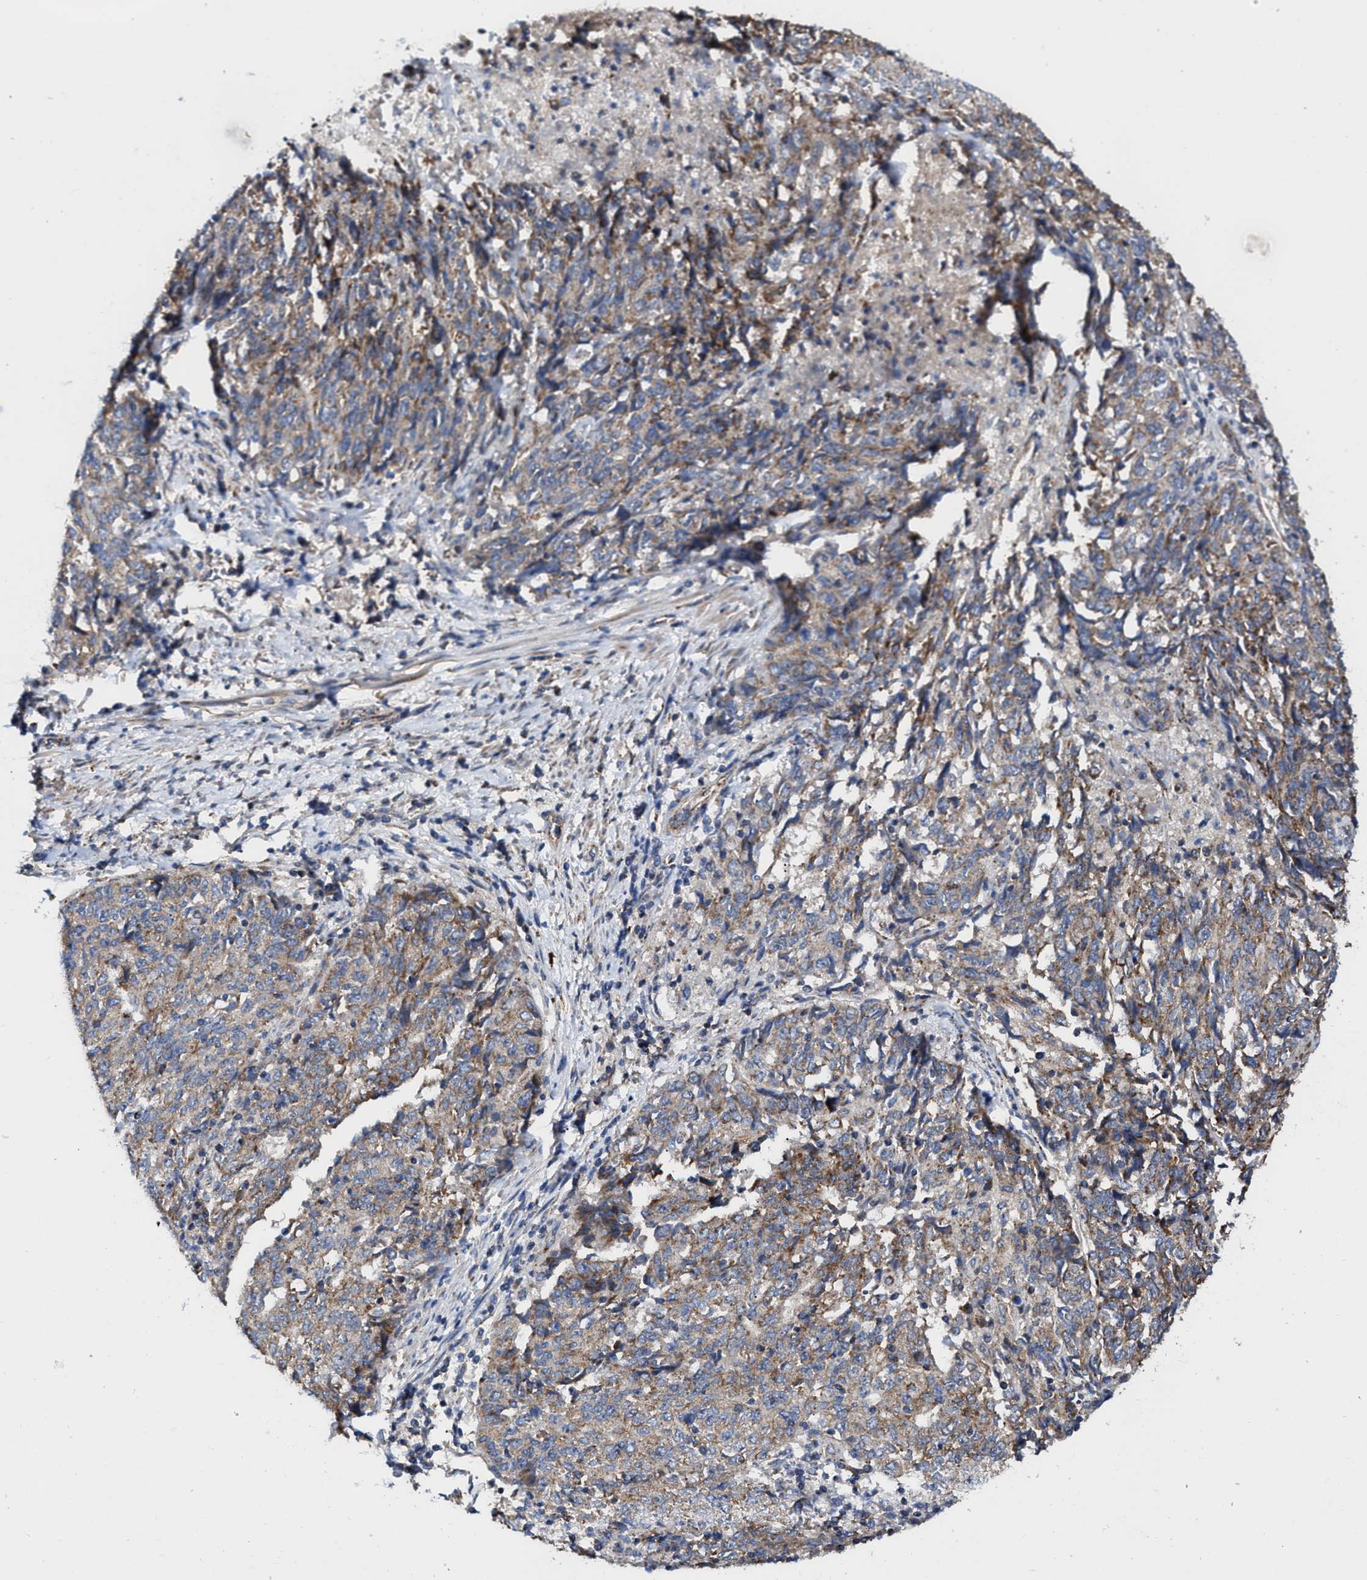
{"staining": {"intensity": "moderate", "quantity": ">75%", "location": "cytoplasmic/membranous"}, "tissue": "endometrial cancer", "cell_type": "Tumor cells", "image_type": "cancer", "snomed": [{"axis": "morphology", "description": "Adenocarcinoma, NOS"}, {"axis": "topography", "description": "Endometrium"}], "caption": "Immunohistochemistry image of neoplastic tissue: endometrial cancer stained using IHC shows medium levels of moderate protein expression localized specifically in the cytoplasmic/membranous of tumor cells, appearing as a cytoplasmic/membranous brown color.", "gene": "MECR", "patient": {"sex": "female", "age": 80}}